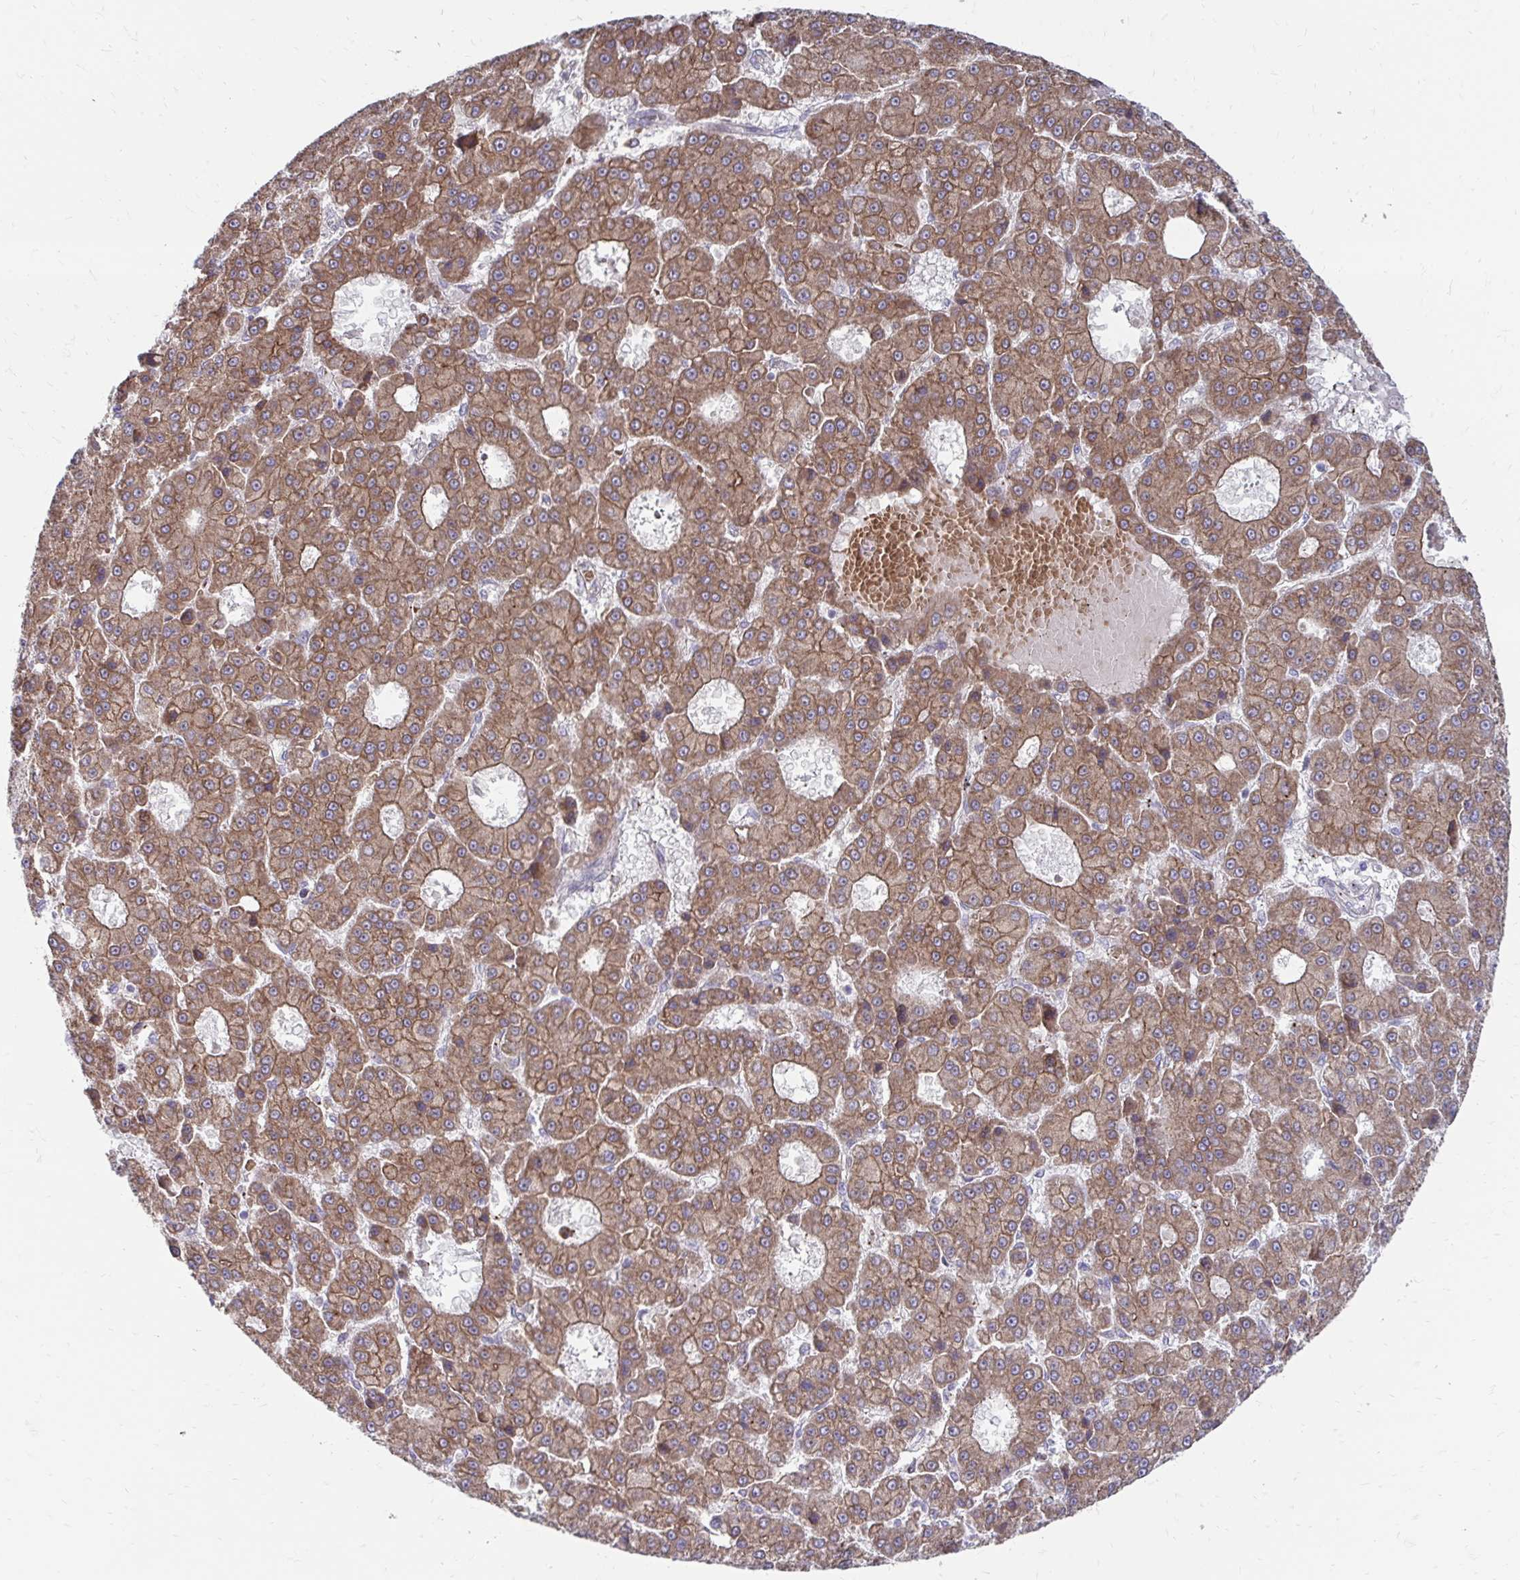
{"staining": {"intensity": "moderate", "quantity": ">75%", "location": "cytoplasmic/membranous"}, "tissue": "liver cancer", "cell_type": "Tumor cells", "image_type": "cancer", "snomed": [{"axis": "morphology", "description": "Carcinoma, Hepatocellular, NOS"}, {"axis": "topography", "description": "Liver"}], "caption": "About >75% of tumor cells in hepatocellular carcinoma (liver) demonstrate moderate cytoplasmic/membranous protein staining as visualized by brown immunohistochemical staining.", "gene": "ITPR2", "patient": {"sex": "male", "age": 70}}